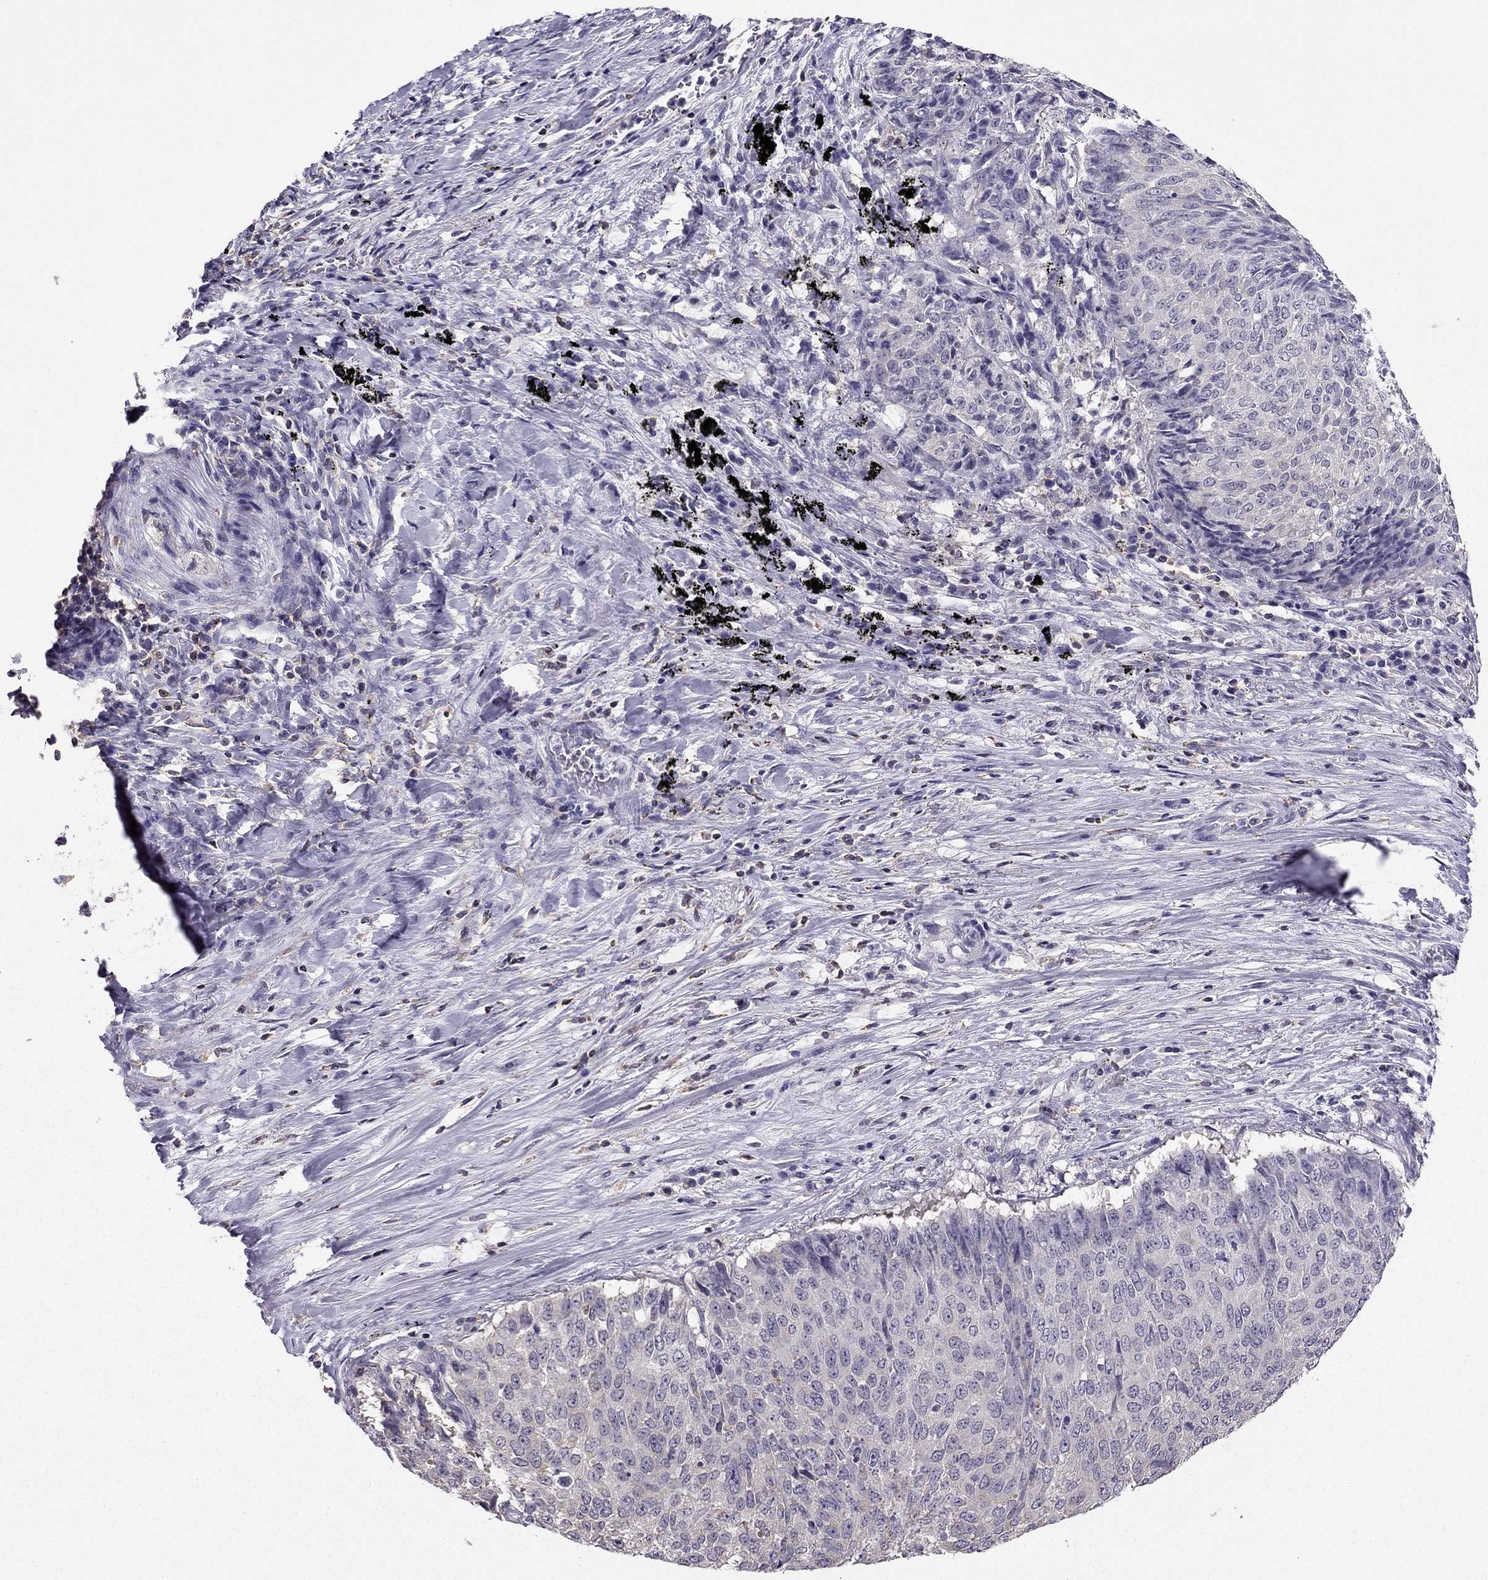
{"staining": {"intensity": "negative", "quantity": "none", "location": "none"}, "tissue": "lung cancer", "cell_type": "Tumor cells", "image_type": "cancer", "snomed": [{"axis": "morphology", "description": "Normal tissue, NOS"}, {"axis": "morphology", "description": "Squamous cell carcinoma, NOS"}, {"axis": "topography", "description": "Bronchus"}, {"axis": "topography", "description": "Lung"}], "caption": "Photomicrograph shows no protein expression in tumor cells of lung cancer (squamous cell carcinoma) tissue.", "gene": "CCK", "patient": {"sex": "male", "age": 64}}